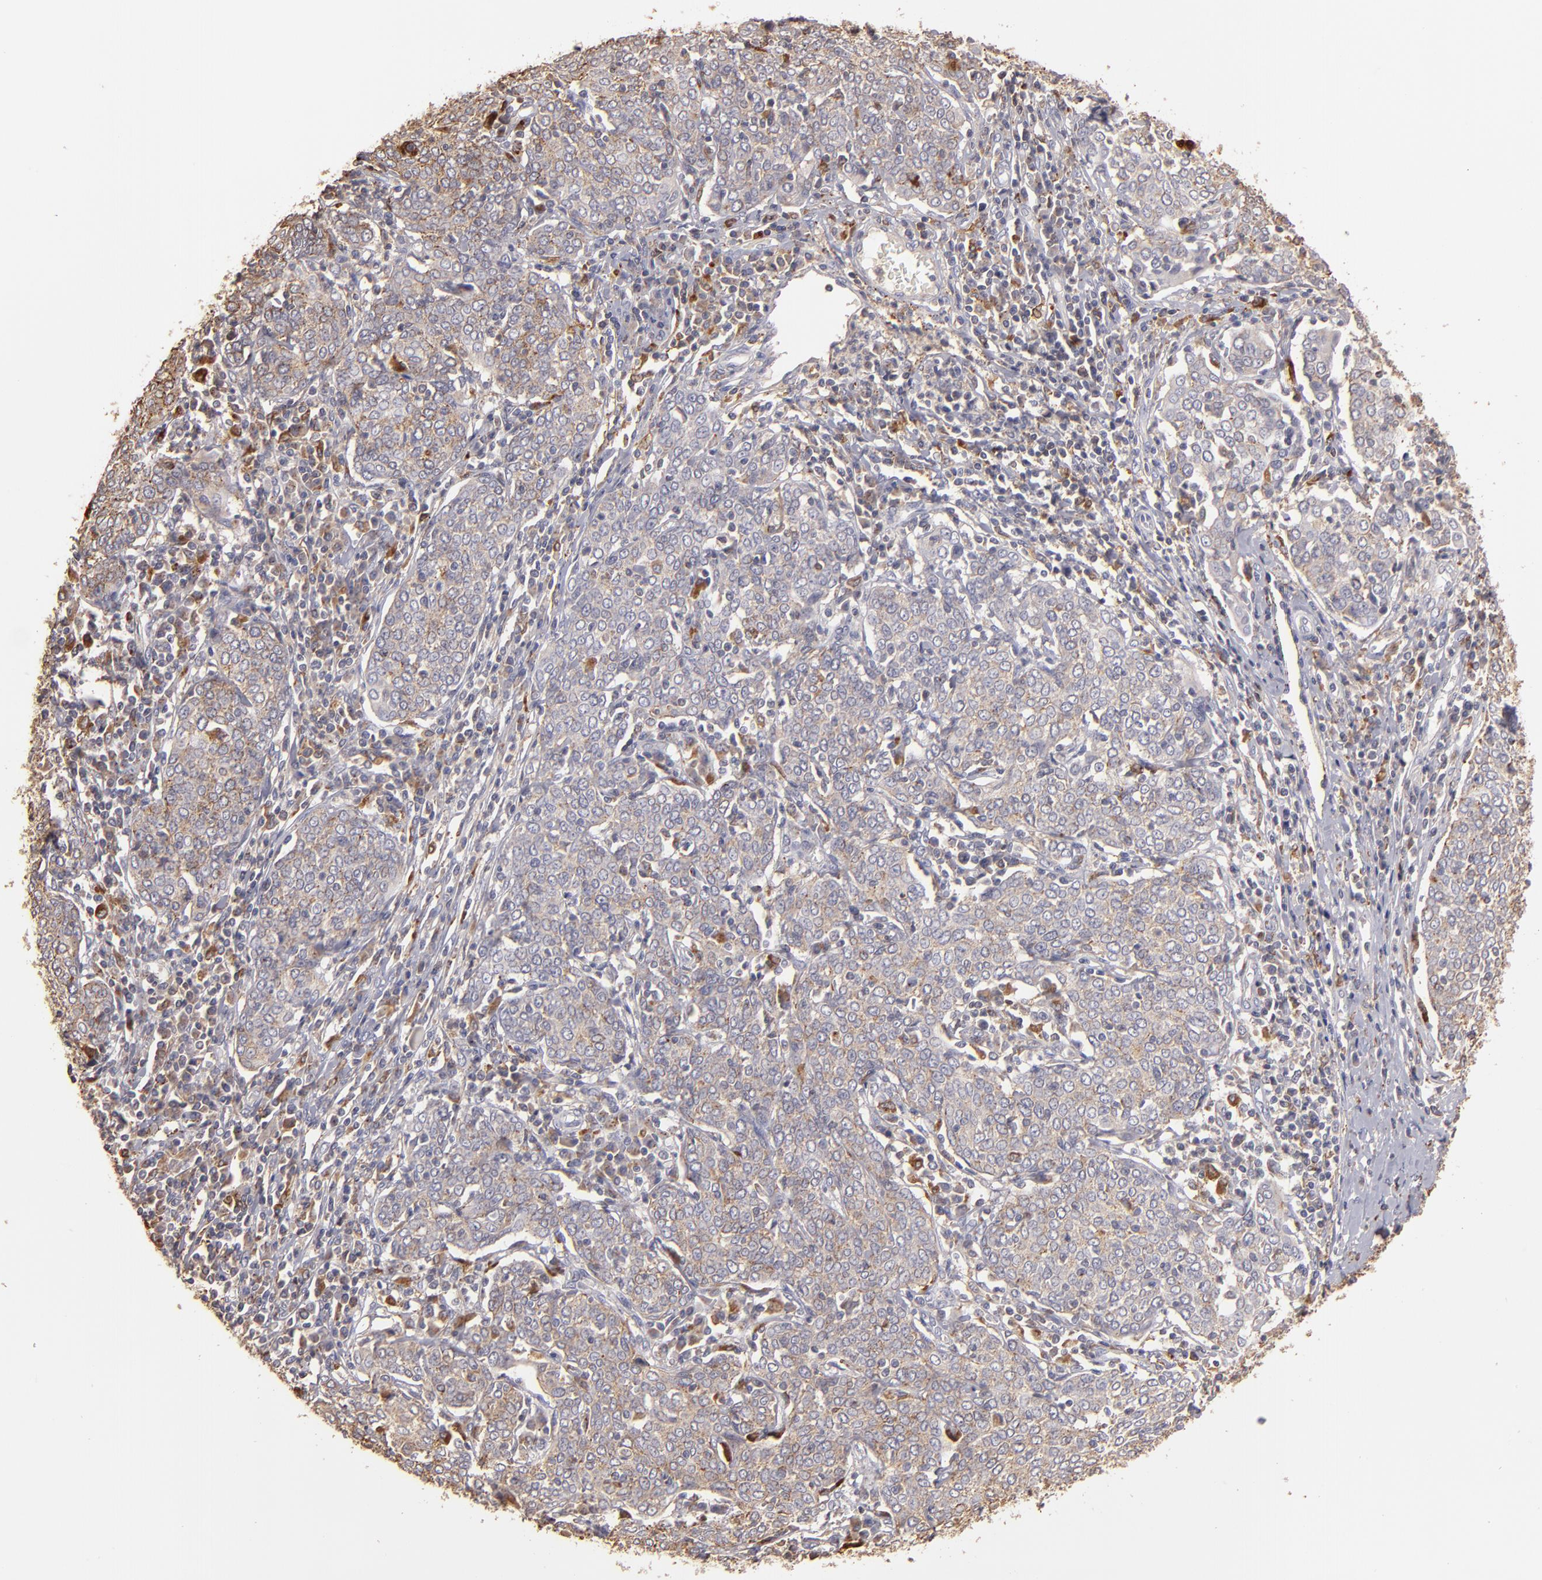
{"staining": {"intensity": "weak", "quantity": "25%-75%", "location": "cytoplasmic/membranous"}, "tissue": "cervical cancer", "cell_type": "Tumor cells", "image_type": "cancer", "snomed": [{"axis": "morphology", "description": "Squamous cell carcinoma, NOS"}, {"axis": "topography", "description": "Cervix"}], "caption": "IHC histopathology image of human cervical cancer (squamous cell carcinoma) stained for a protein (brown), which shows low levels of weak cytoplasmic/membranous expression in approximately 25%-75% of tumor cells.", "gene": "TRAF1", "patient": {"sex": "female", "age": 40}}